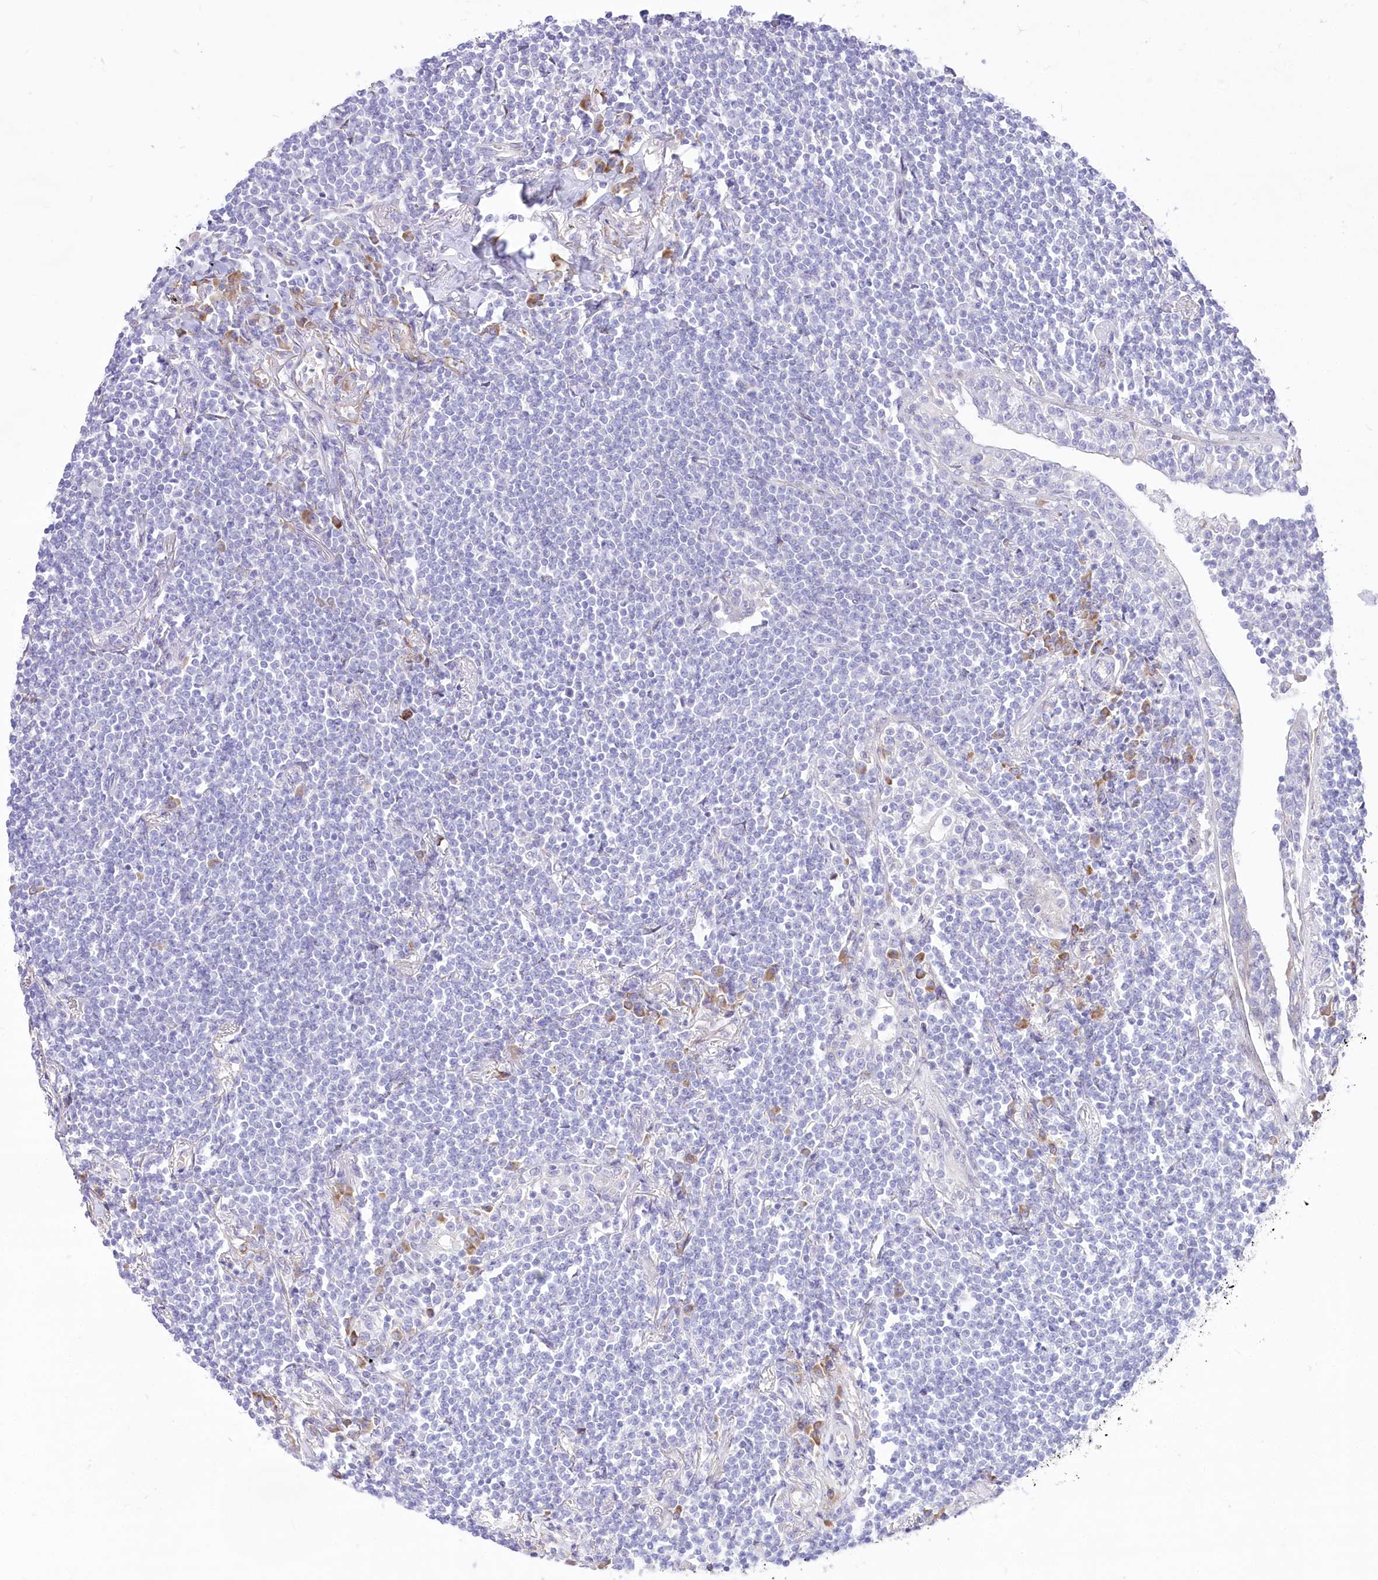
{"staining": {"intensity": "negative", "quantity": "none", "location": "none"}, "tissue": "lymphoma", "cell_type": "Tumor cells", "image_type": "cancer", "snomed": [{"axis": "morphology", "description": "Malignant lymphoma, non-Hodgkin's type, Low grade"}, {"axis": "topography", "description": "Lung"}], "caption": "Lymphoma was stained to show a protein in brown. There is no significant staining in tumor cells.", "gene": "STT3B", "patient": {"sex": "female", "age": 71}}